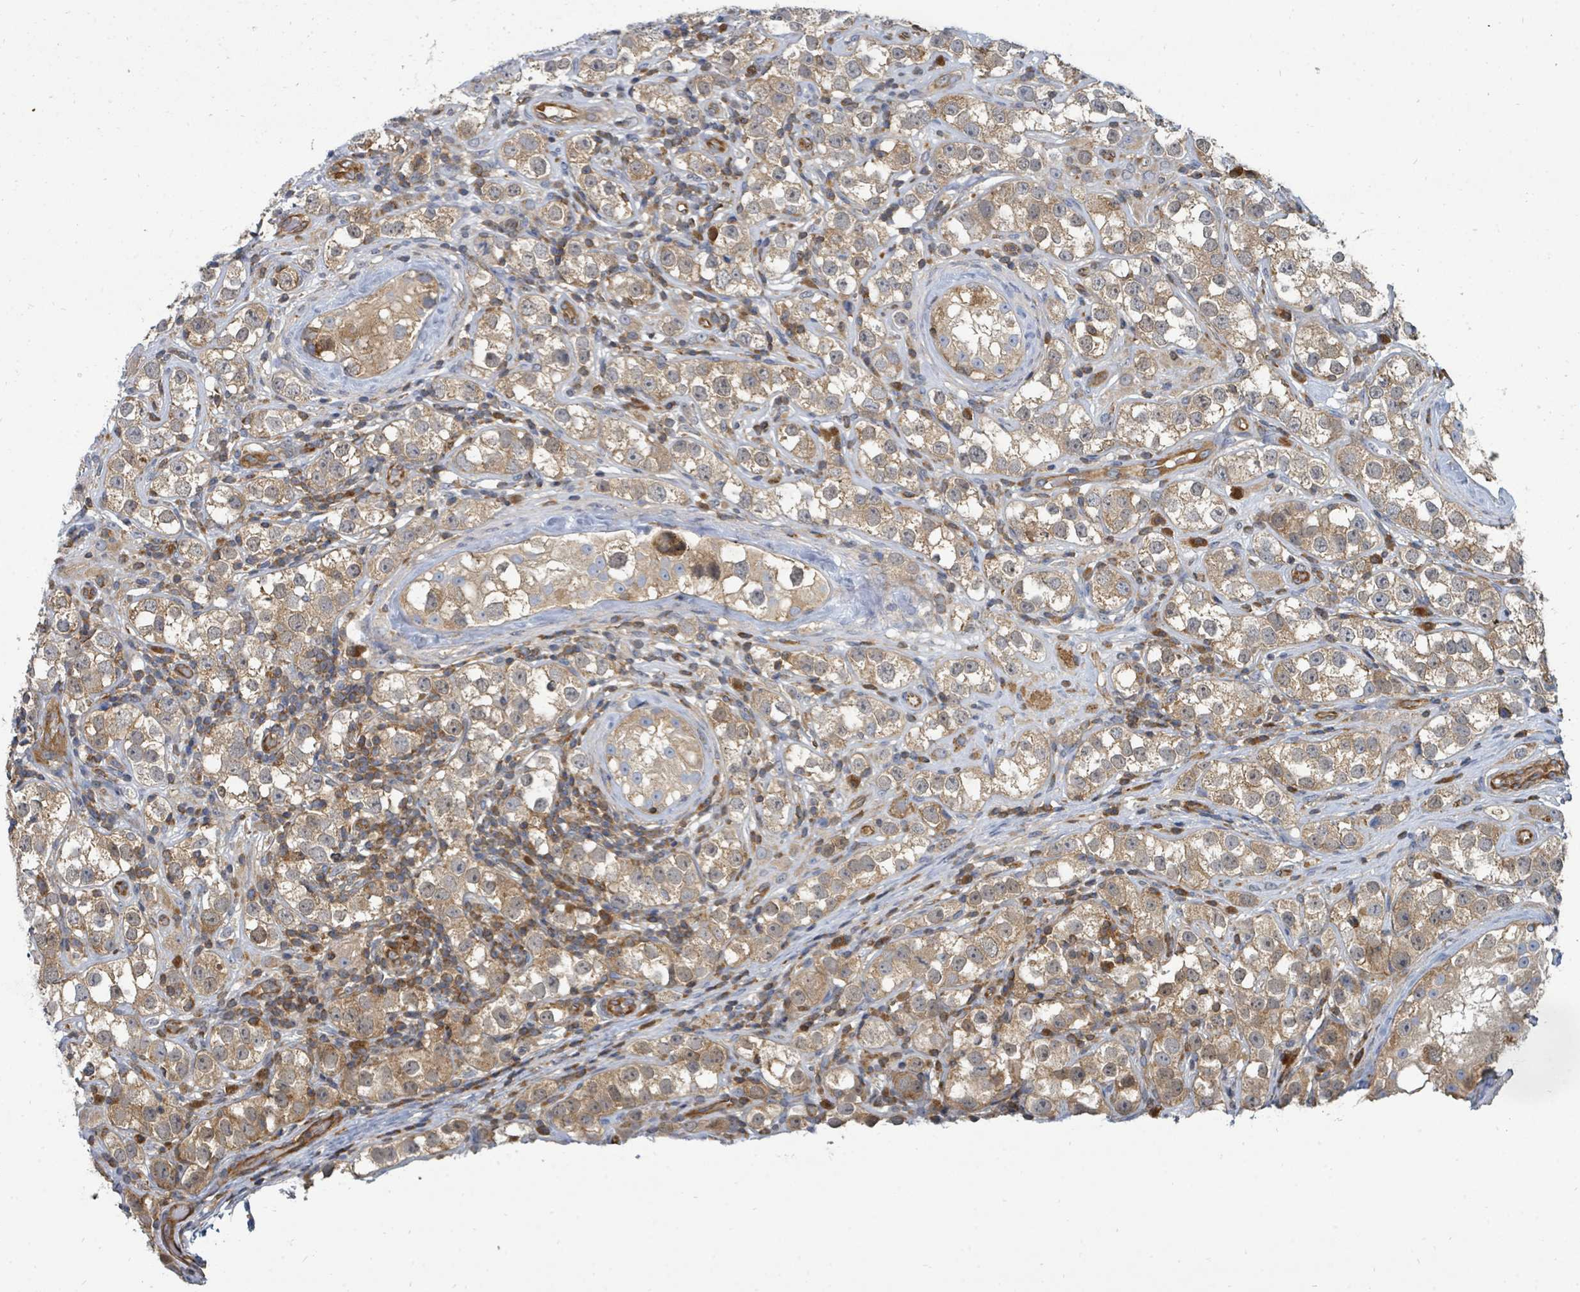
{"staining": {"intensity": "moderate", "quantity": ">75%", "location": "cytoplasmic/membranous"}, "tissue": "testis cancer", "cell_type": "Tumor cells", "image_type": "cancer", "snomed": [{"axis": "morphology", "description": "Seminoma, NOS"}, {"axis": "topography", "description": "Testis"}], "caption": "Protein staining by immunohistochemistry exhibits moderate cytoplasmic/membranous positivity in about >75% of tumor cells in testis cancer. Using DAB (brown) and hematoxylin (blue) stains, captured at high magnification using brightfield microscopy.", "gene": "BOLA2B", "patient": {"sex": "male", "age": 28}}